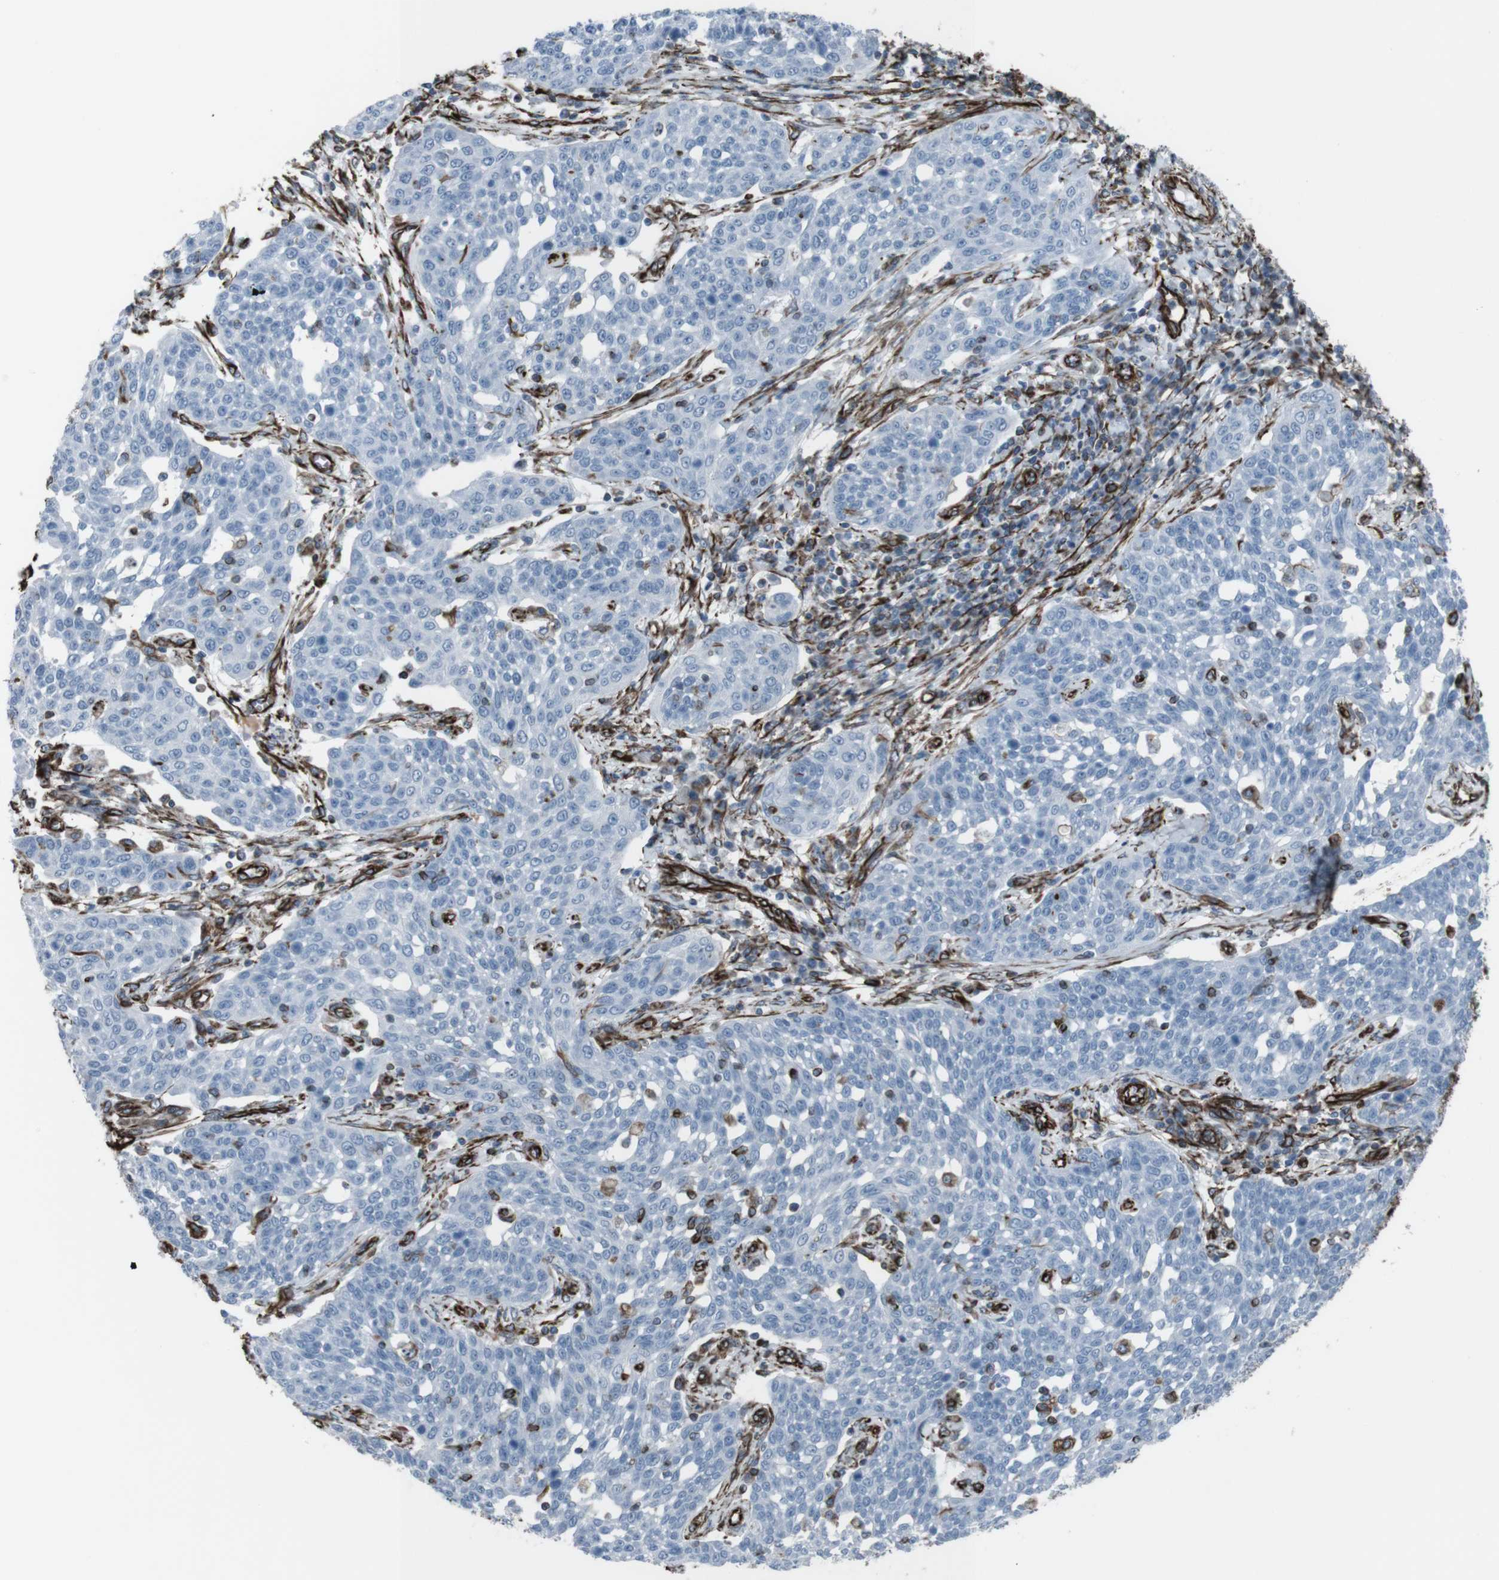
{"staining": {"intensity": "negative", "quantity": "none", "location": "none"}, "tissue": "cervical cancer", "cell_type": "Tumor cells", "image_type": "cancer", "snomed": [{"axis": "morphology", "description": "Squamous cell carcinoma, NOS"}, {"axis": "topography", "description": "Cervix"}], "caption": "This micrograph is of cervical squamous cell carcinoma stained with immunohistochemistry to label a protein in brown with the nuclei are counter-stained blue. There is no staining in tumor cells.", "gene": "ZDHHC6", "patient": {"sex": "female", "age": 34}}